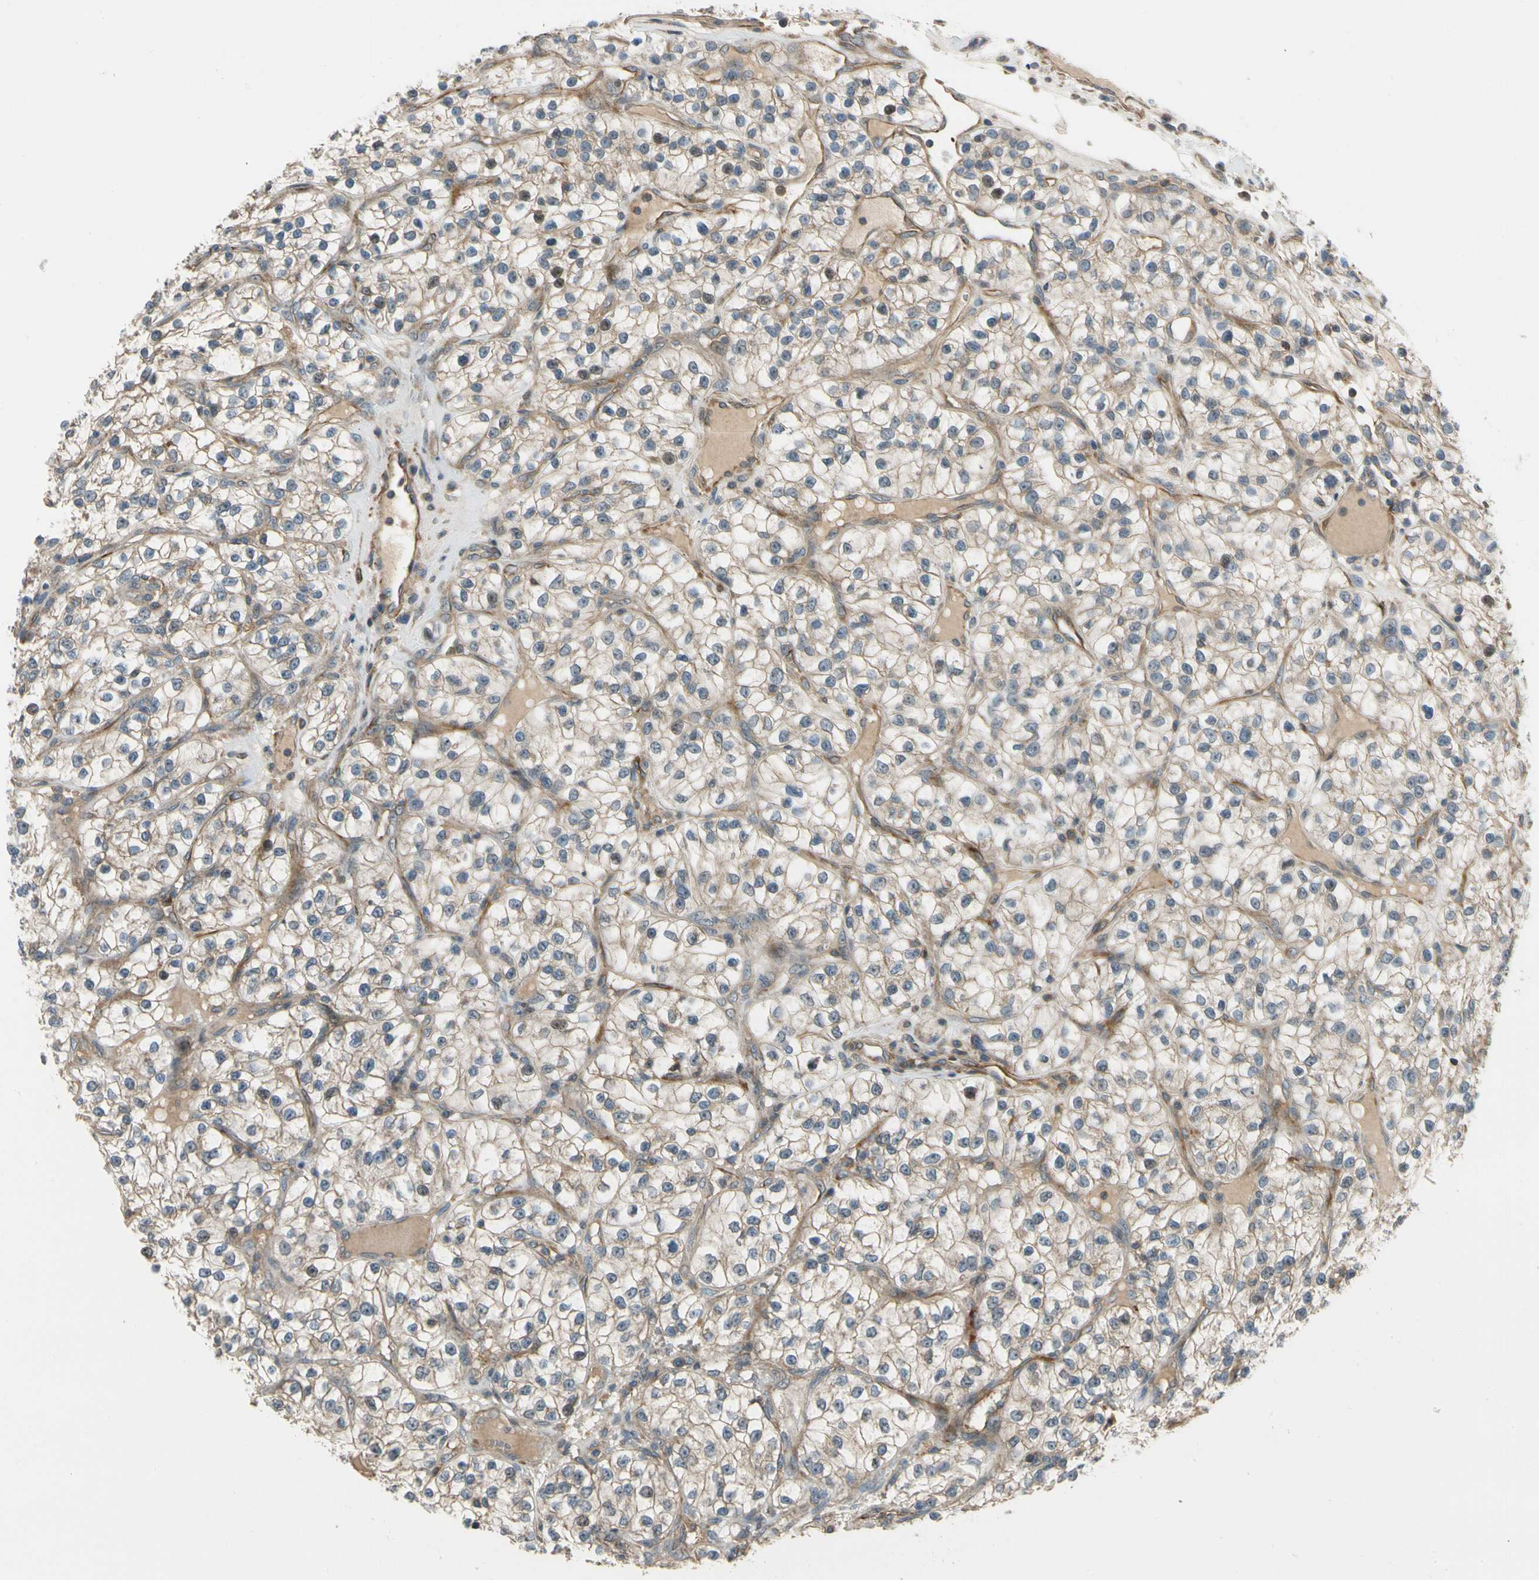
{"staining": {"intensity": "weak", "quantity": "<25%", "location": "cytoplasmic/membranous"}, "tissue": "renal cancer", "cell_type": "Tumor cells", "image_type": "cancer", "snomed": [{"axis": "morphology", "description": "Adenocarcinoma, NOS"}, {"axis": "topography", "description": "Kidney"}], "caption": "Immunohistochemistry of human renal adenocarcinoma displays no staining in tumor cells. Nuclei are stained in blue.", "gene": "MST1R", "patient": {"sex": "female", "age": 57}}